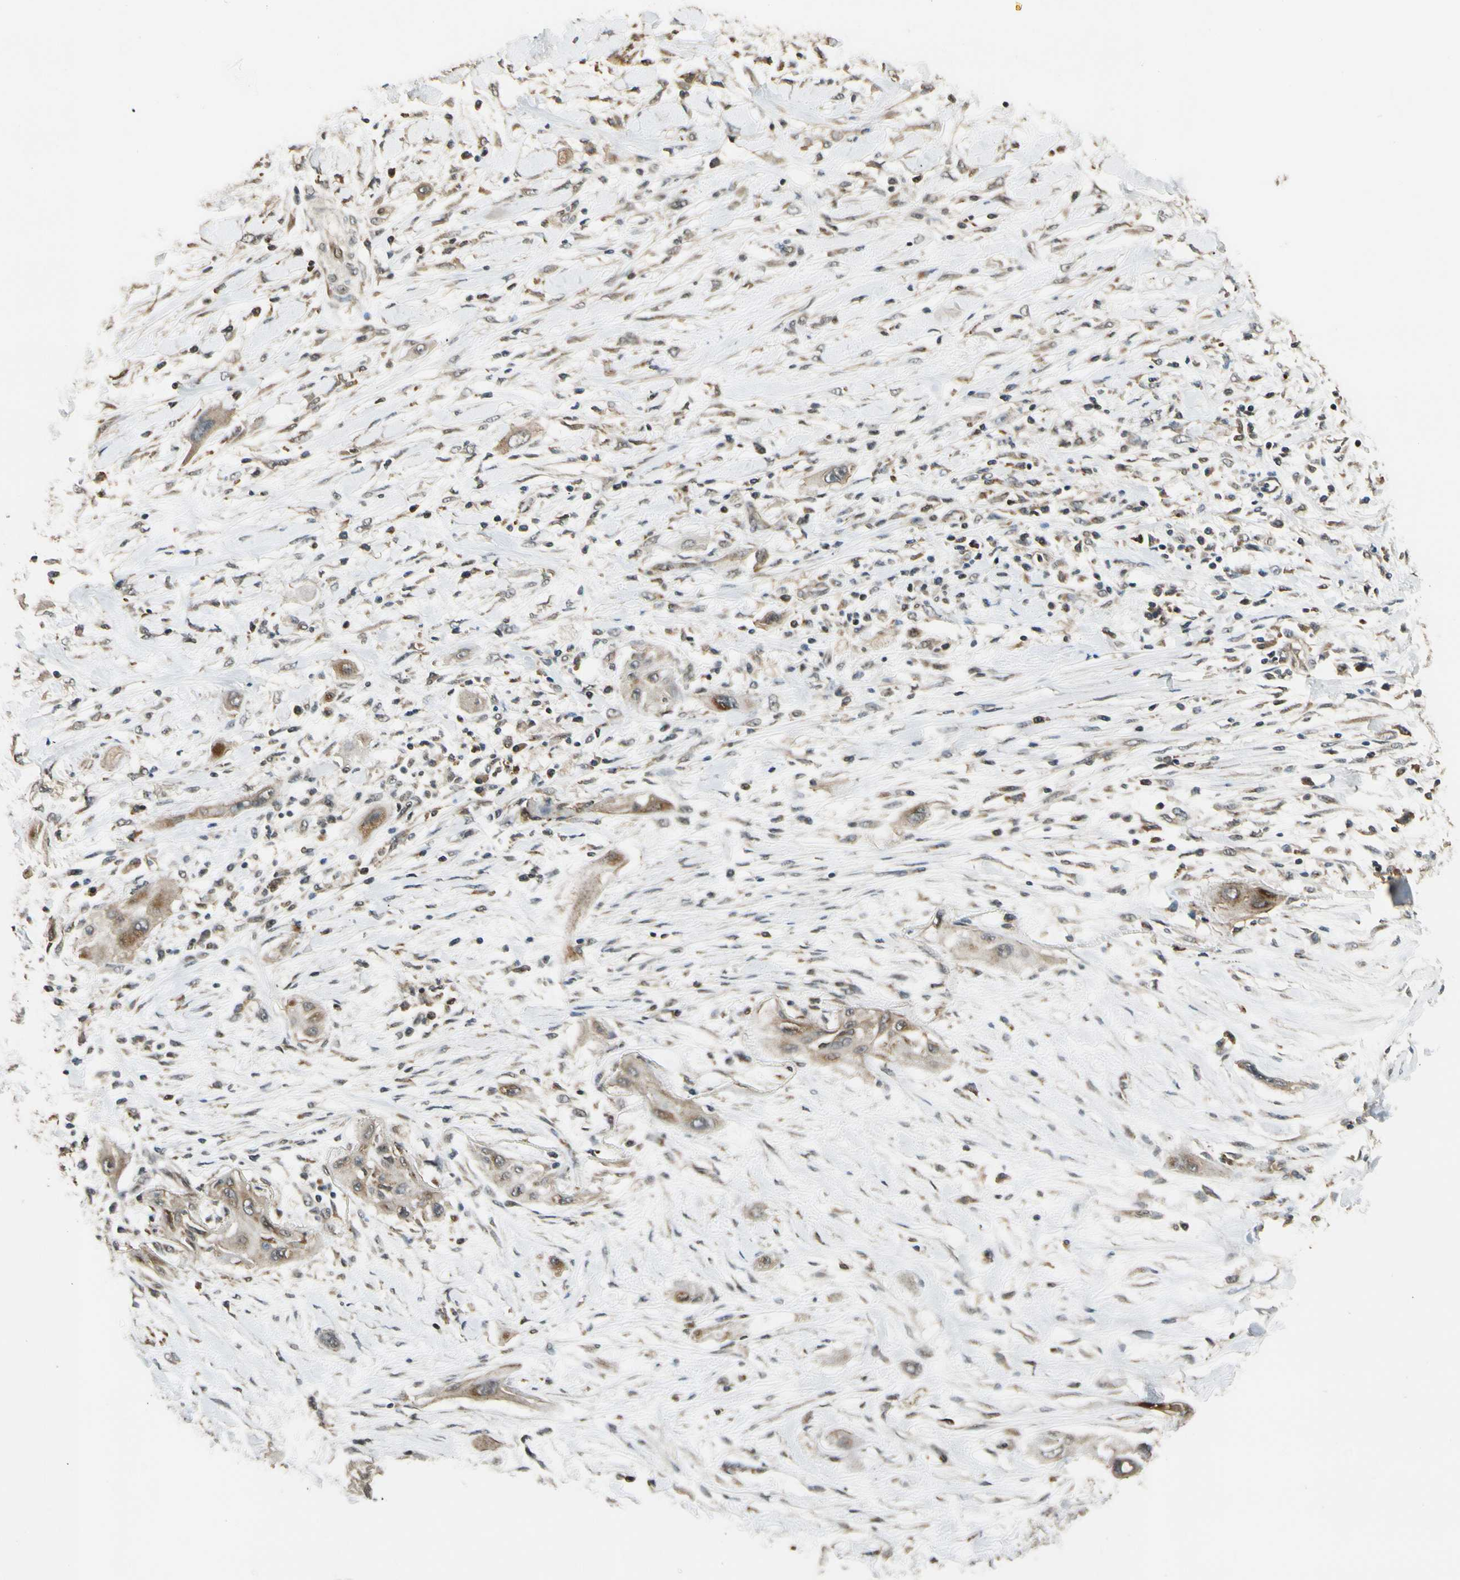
{"staining": {"intensity": "moderate", "quantity": ">75%", "location": "cytoplasmic/membranous"}, "tissue": "lung cancer", "cell_type": "Tumor cells", "image_type": "cancer", "snomed": [{"axis": "morphology", "description": "Squamous cell carcinoma, NOS"}, {"axis": "topography", "description": "Lung"}], "caption": "Tumor cells show moderate cytoplasmic/membranous staining in approximately >75% of cells in squamous cell carcinoma (lung).", "gene": "LAMTOR1", "patient": {"sex": "female", "age": 47}}